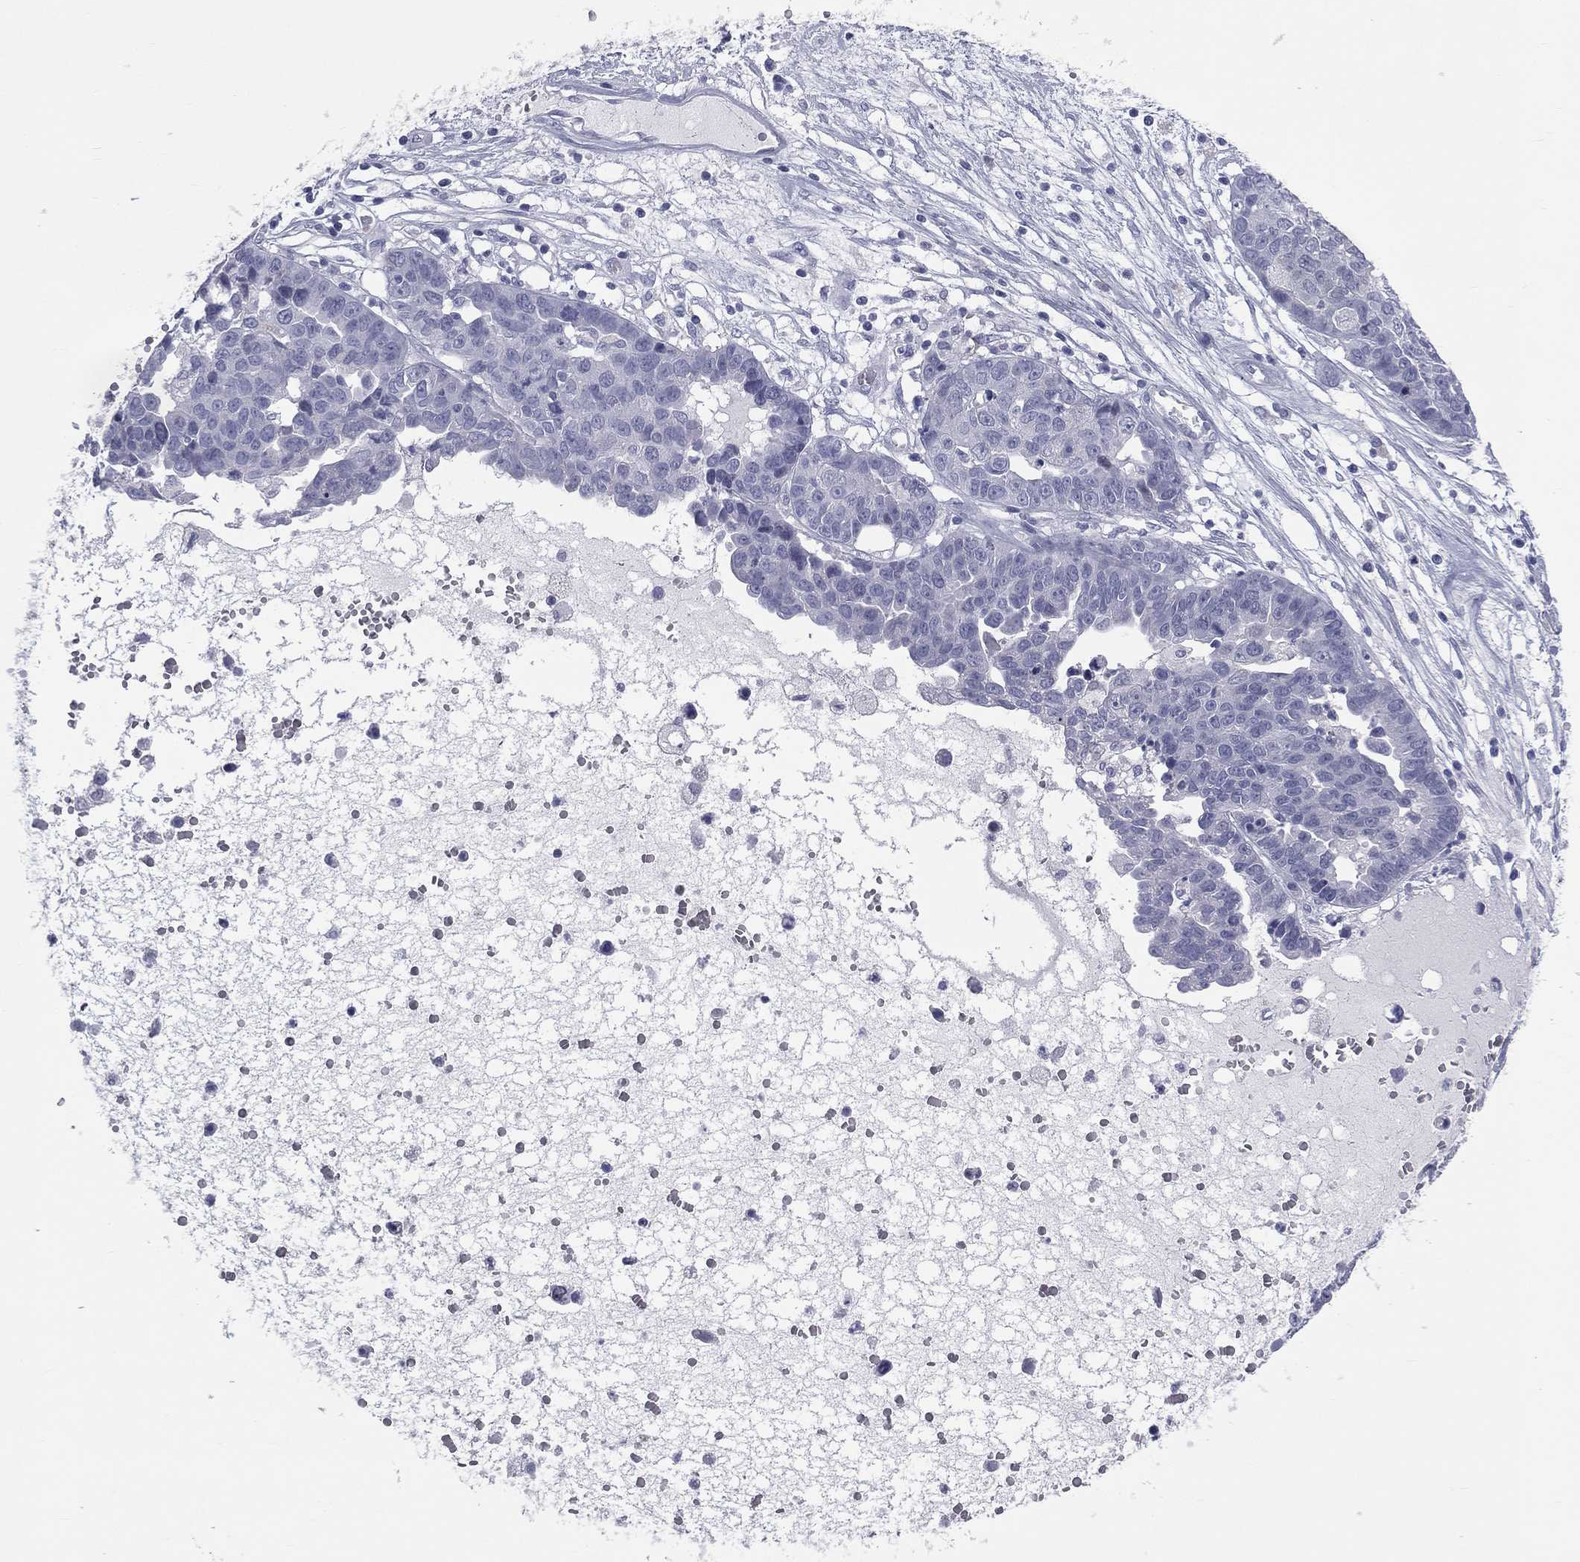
{"staining": {"intensity": "negative", "quantity": "none", "location": "none"}, "tissue": "ovarian cancer", "cell_type": "Tumor cells", "image_type": "cancer", "snomed": [{"axis": "morphology", "description": "Cystadenocarcinoma, serous, NOS"}, {"axis": "topography", "description": "Ovary"}], "caption": "Immunohistochemical staining of human ovarian cancer (serous cystadenocarcinoma) displays no significant positivity in tumor cells.", "gene": "MLN", "patient": {"sex": "female", "age": 87}}